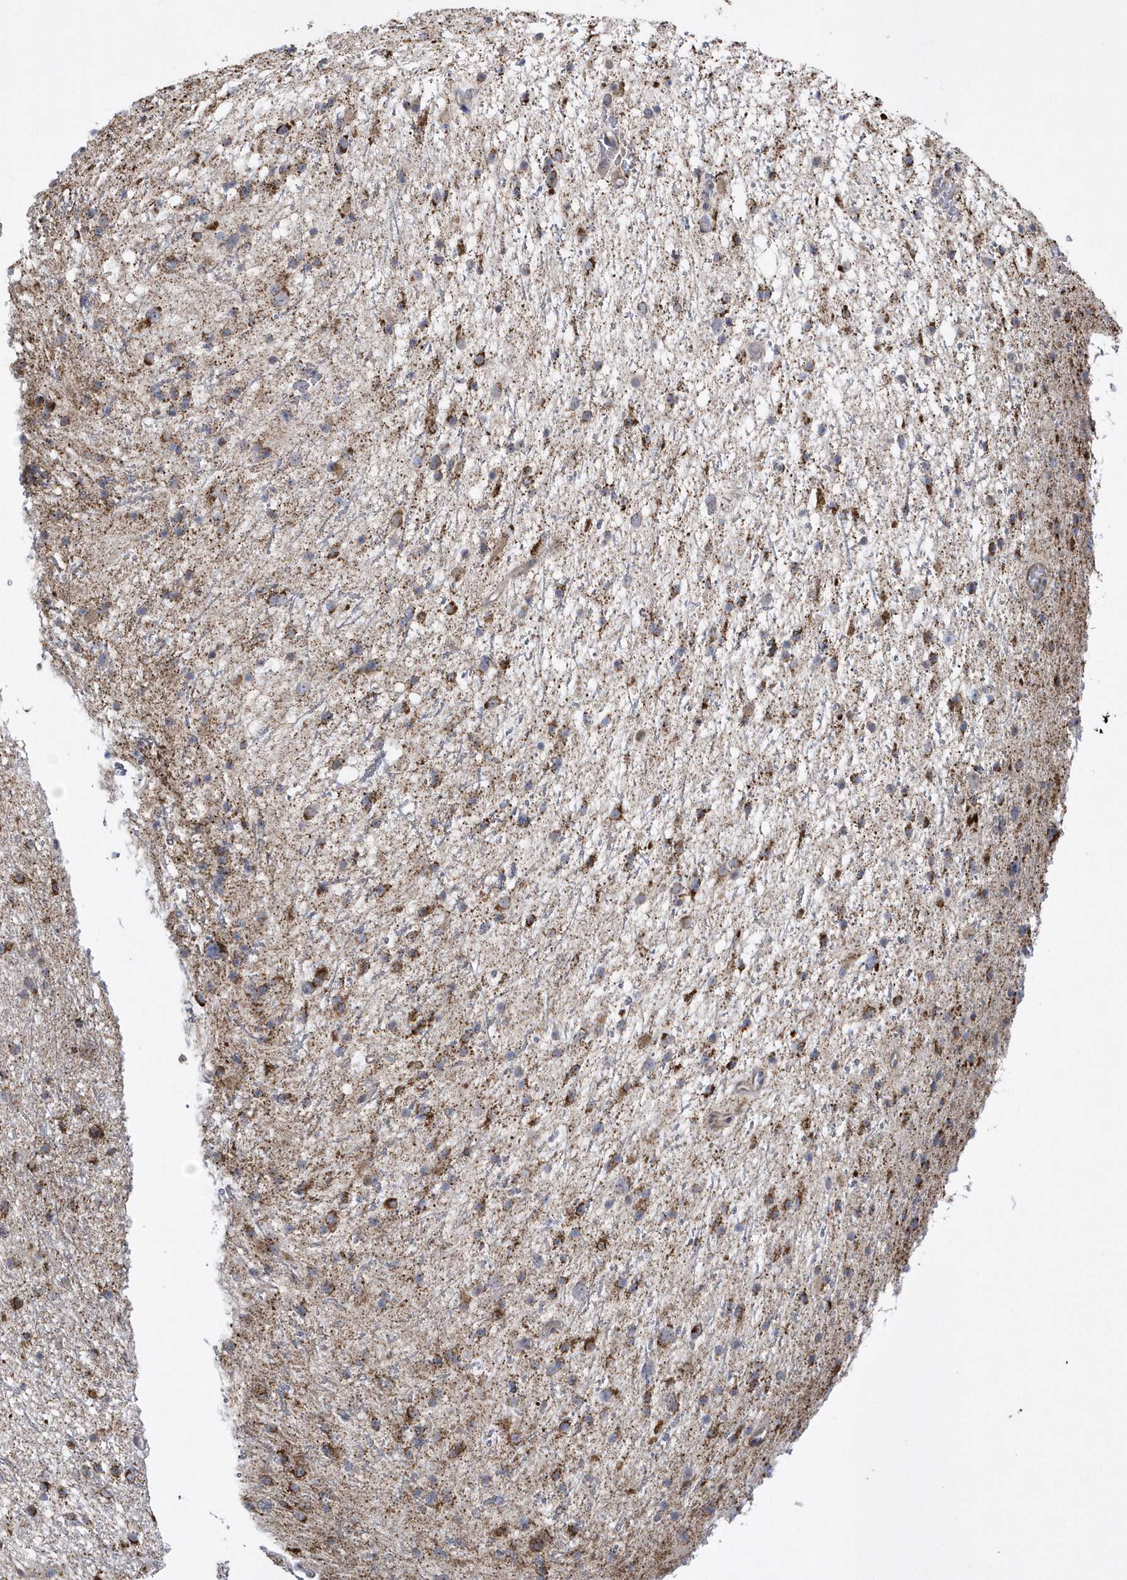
{"staining": {"intensity": "moderate", "quantity": ">75%", "location": "cytoplasmic/membranous"}, "tissue": "glioma", "cell_type": "Tumor cells", "image_type": "cancer", "snomed": [{"axis": "morphology", "description": "Glioma, malignant, Low grade"}, {"axis": "topography", "description": "Cerebral cortex"}], "caption": "The photomicrograph displays staining of malignant glioma (low-grade), revealing moderate cytoplasmic/membranous protein expression (brown color) within tumor cells.", "gene": "SLX9", "patient": {"sex": "female", "age": 39}}